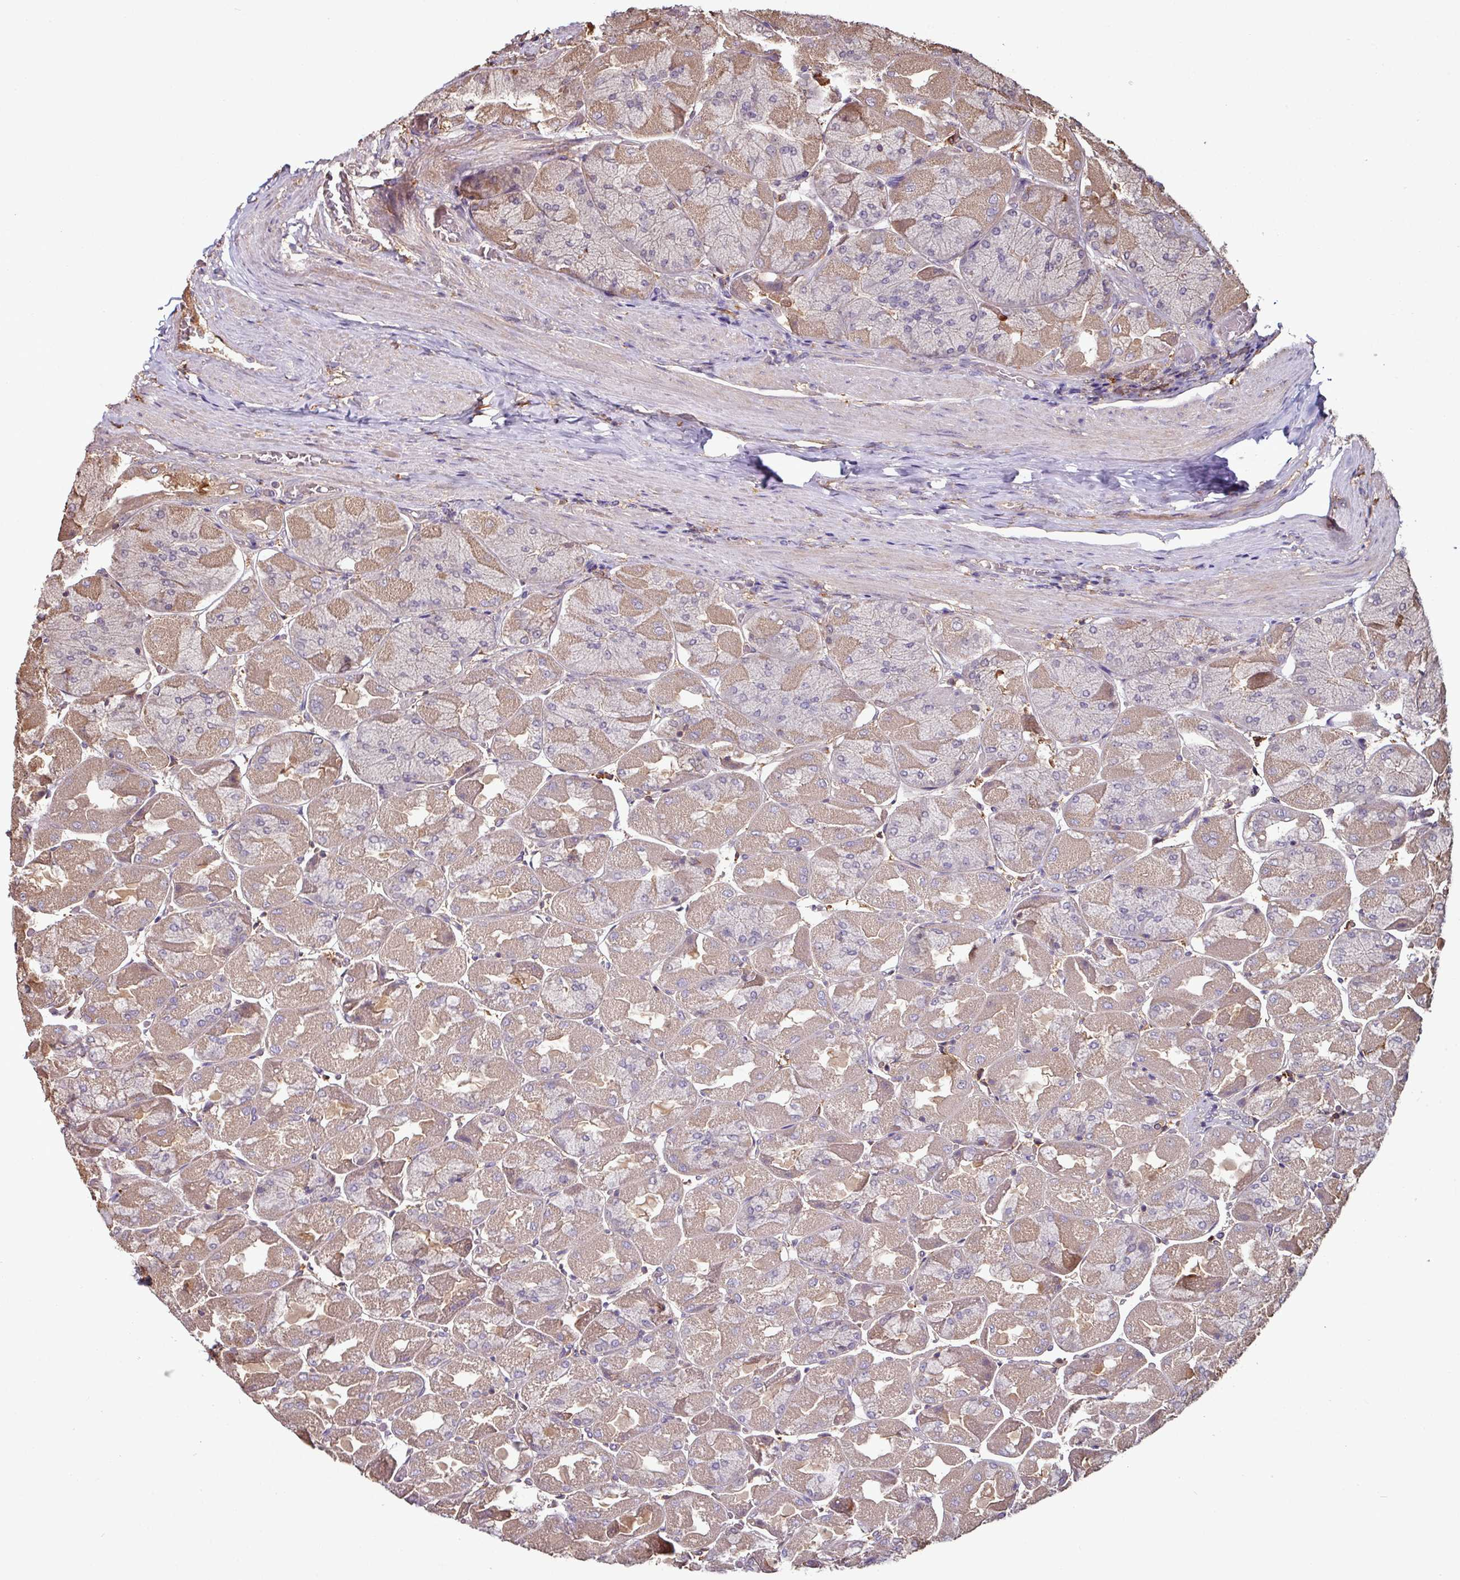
{"staining": {"intensity": "moderate", "quantity": "25%-75%", "location": "cytoplasmic/membranous"}, "tissue": "stomach", "cell_type": "Glandular cells", "image_type": "normal", "snomed": [{"axis": "morphology", "description": "Normal tissue, NOS"}, {"axis": "topography", "description": "Stomach"}], "caption": "IHC staining of unremarkable stomach, which demonstrates medium levels of moderate cytoplasmic/membranous positivity in about 25%-75% of glandular cells indicating moderate cytoplasmic/membranous protein expression. The staining was performed using DAB (3,3'-diaminobenzidine) (brown) for protein detection and nuclei were counterstained in hematoxylin (blue).", "gene": "GNPDA1", "patient": {"sex": "female", "age": 61}}